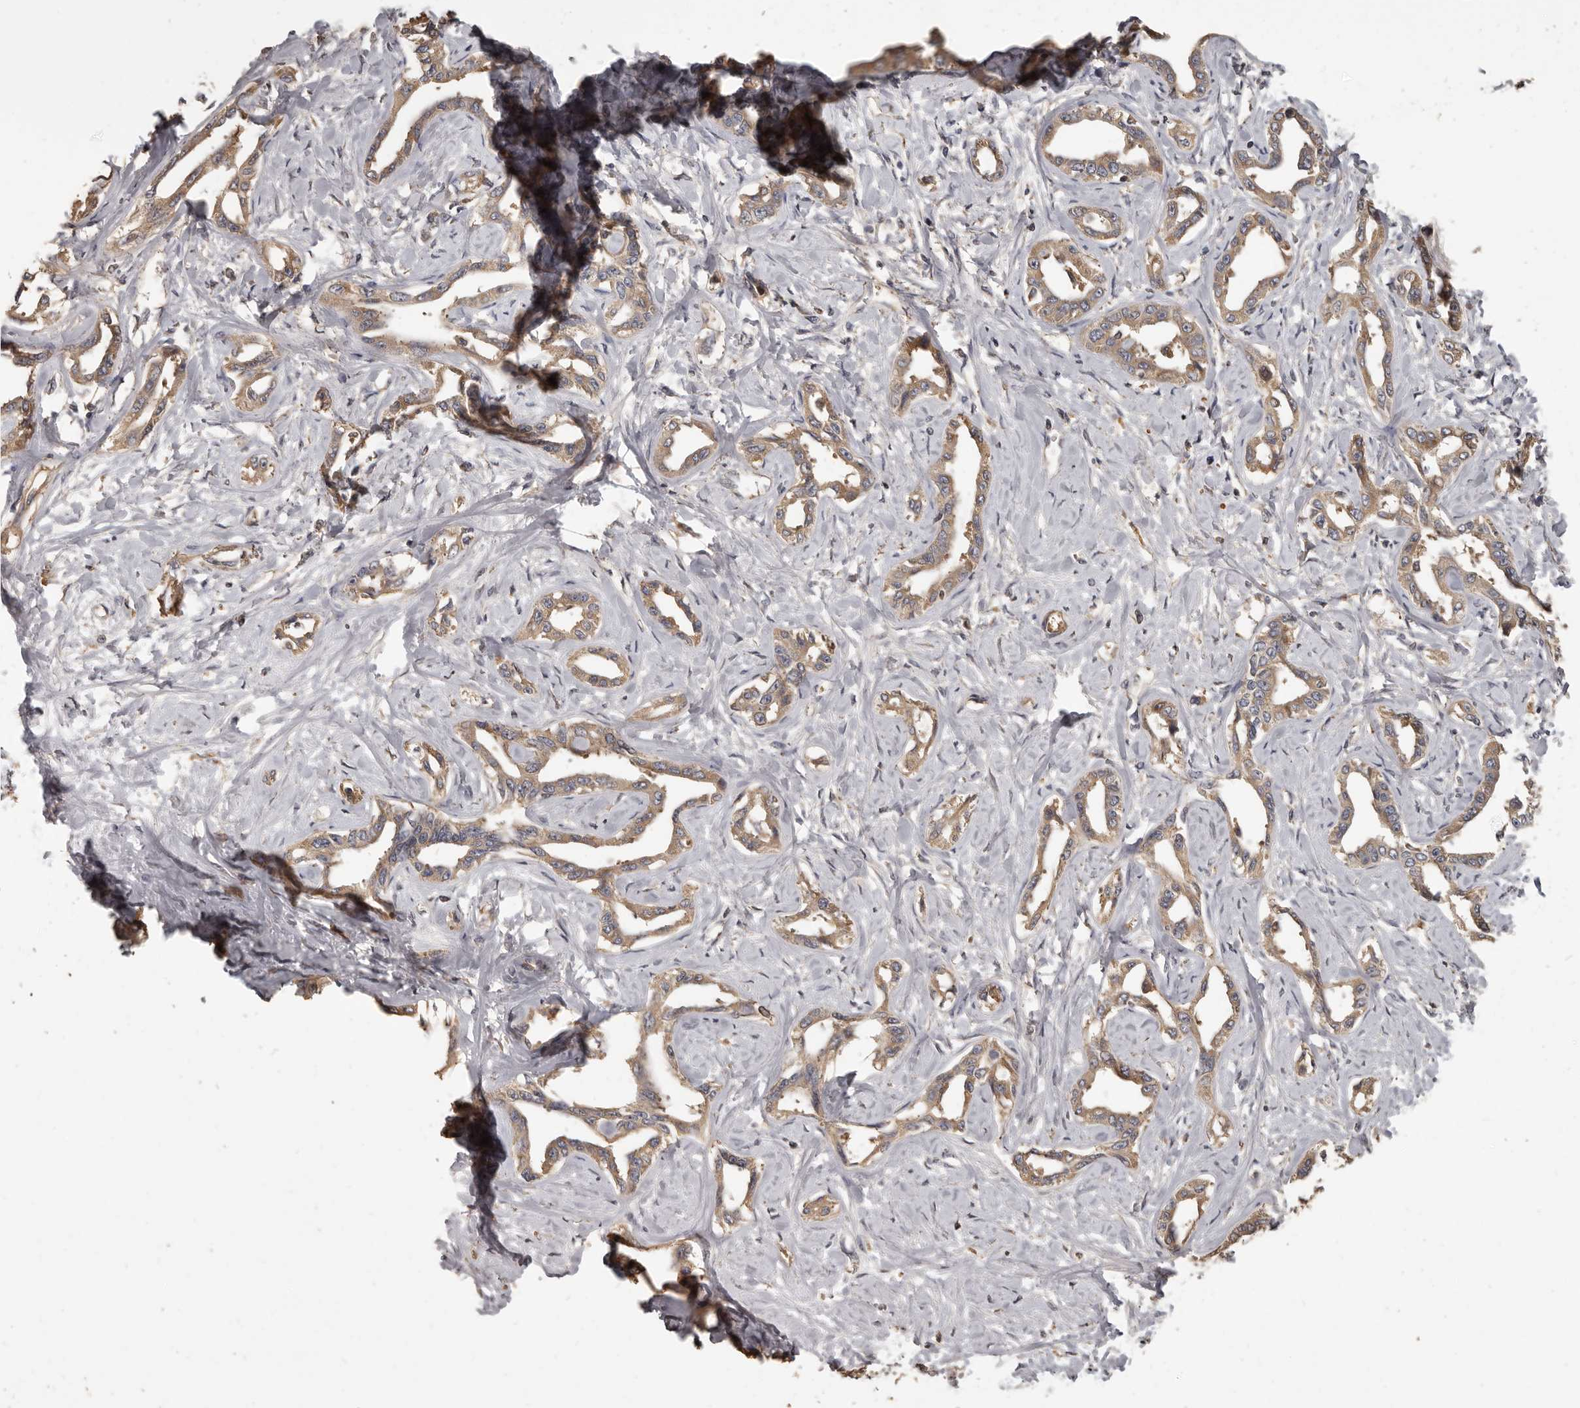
{"staining": {"intensity": "moderate", "quantity": ">75%", "location": "cytoplasmic/membranous"}, "tissue": "liver cancer", "cell_type": "Tumor cells", "image_type": "cancer", "snomed": [{"axis": "morphology", "description": "Cholangiocarcinoma"}, {"axis": "topography", "description": "Liver"}], "caption": "Liver cholangiocarcinoma stained with a protein marker reveals moderate staining in tumor cells.", "gene": "MGAT5", "patient": {"sex": "male", "age": 59}}